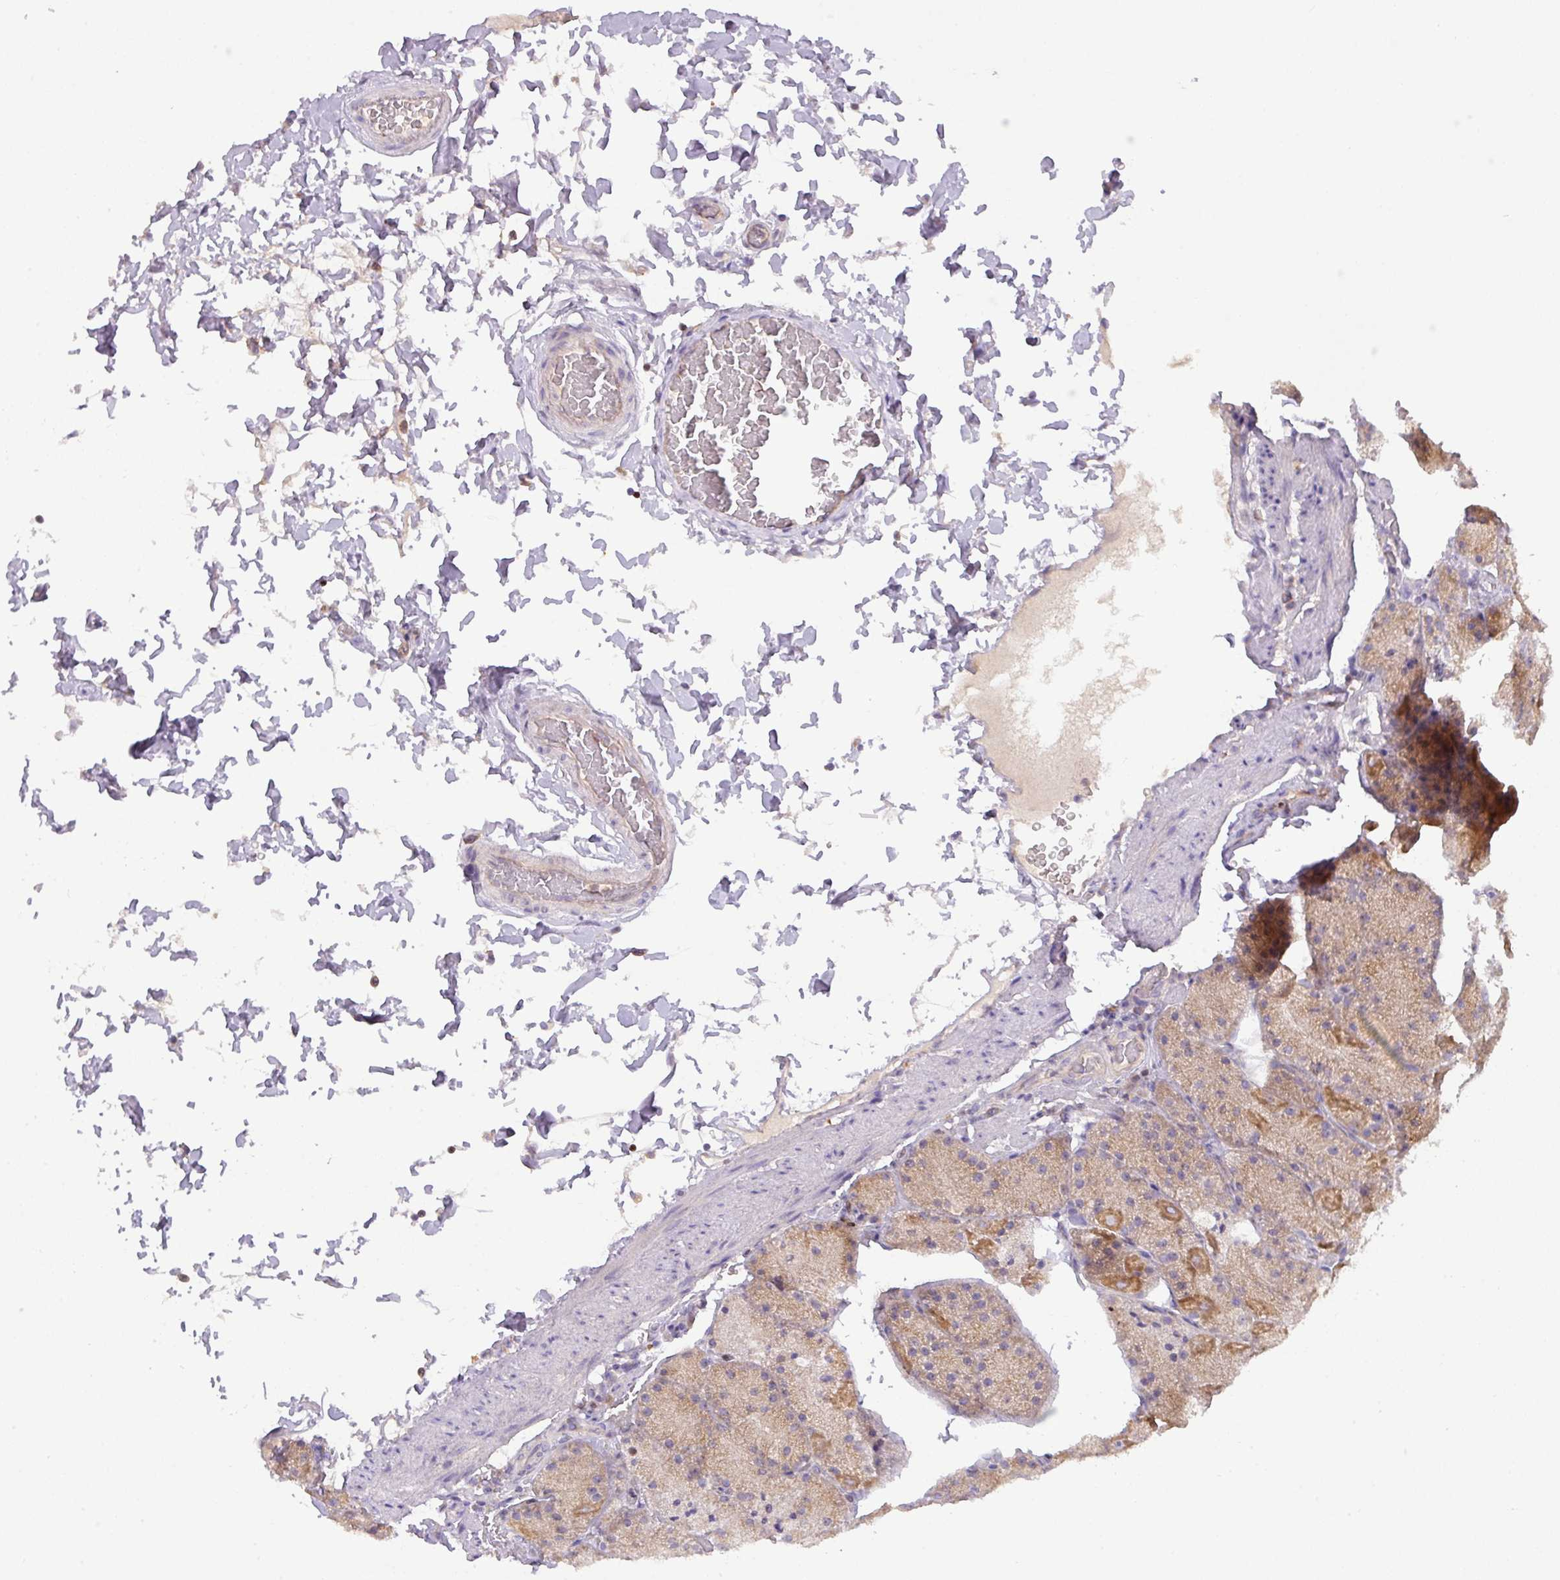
{"staining": {"intensity": "weak", "quantity": ">75%", "location": "cytoplasmic/membranous"}, "tissue": "stomach", "cell_type": "Glandular cells", "image_type": "normal", "snomed": [{"axis": "morphology", "description": "Normal tissue, NOS"}, {"axis": "topography", "description": "Stomach, upper"}, {"axis": "topography", "description": "Stomach, lower"}], "caption": "Approximately >75% of glandular cells in normal stomach demonstrate weak cytoplasmic/membranous protein staining as visualized by brown immunohistochemical staining.", "gene": "ZNF394", "patient": {"sex": "male", "age": 67}}